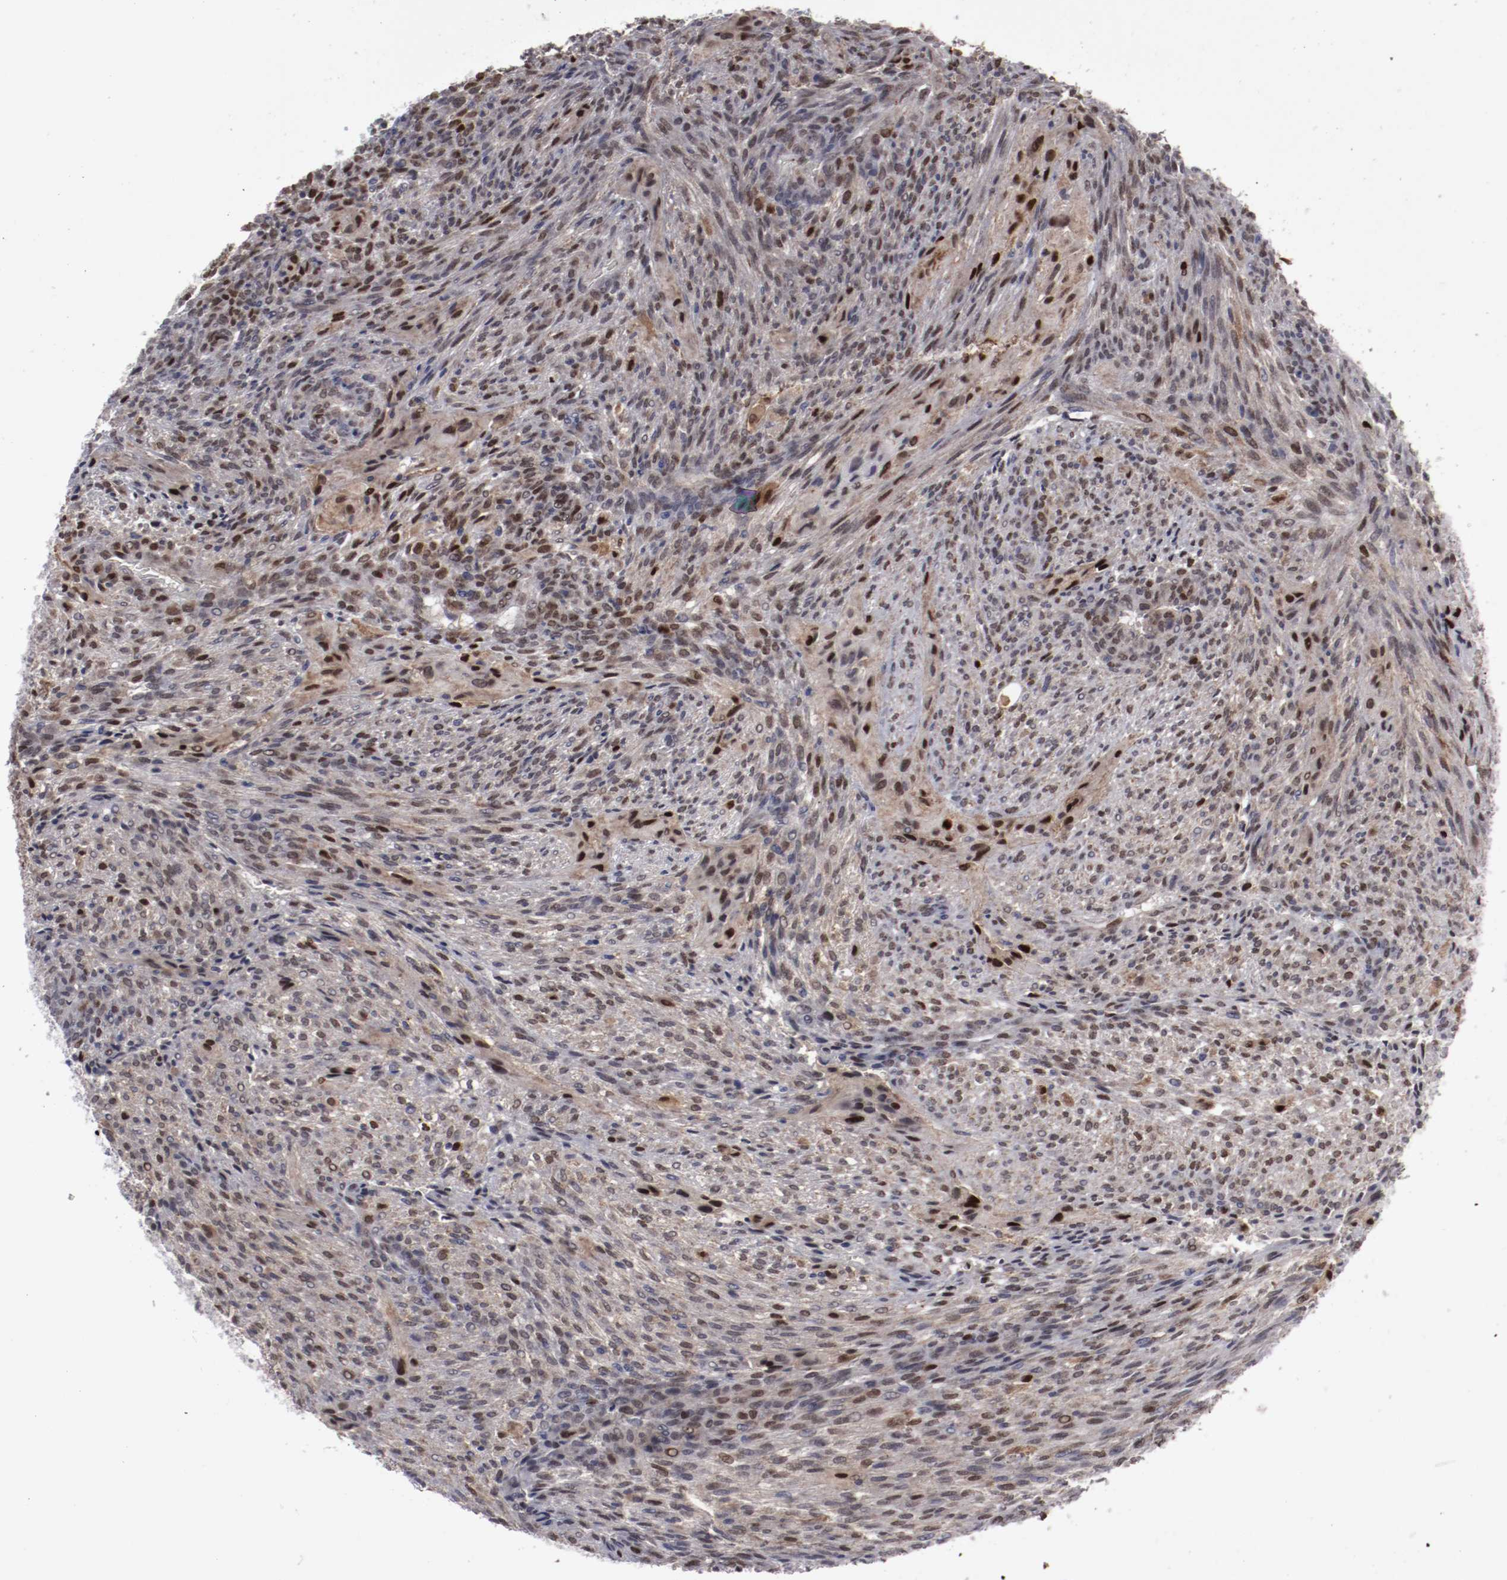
{"staining": {"intensity": "strong", "quantity": "25%-75%", "location": "cytoplasmic/membranous,nuclear"}, "tissue": "glioma", "cell_type": "Tumor cells", "image_type": "cancer", "snomed": [{"axis": "morphology", "description": "Glioma, malignant, High grade"}, {"axis": "topography", "description": "Cerebral cortex"}], "caption": "Immunohistochemical staining of human high-grade glioma (malignant) exhibits high levels of strong cytoplasmic/membranous and nuclear protein positivity in about 25%-75% of tumor cells.", "gene": "LEF1", "patient": {"sex": "female", "age": 55}}